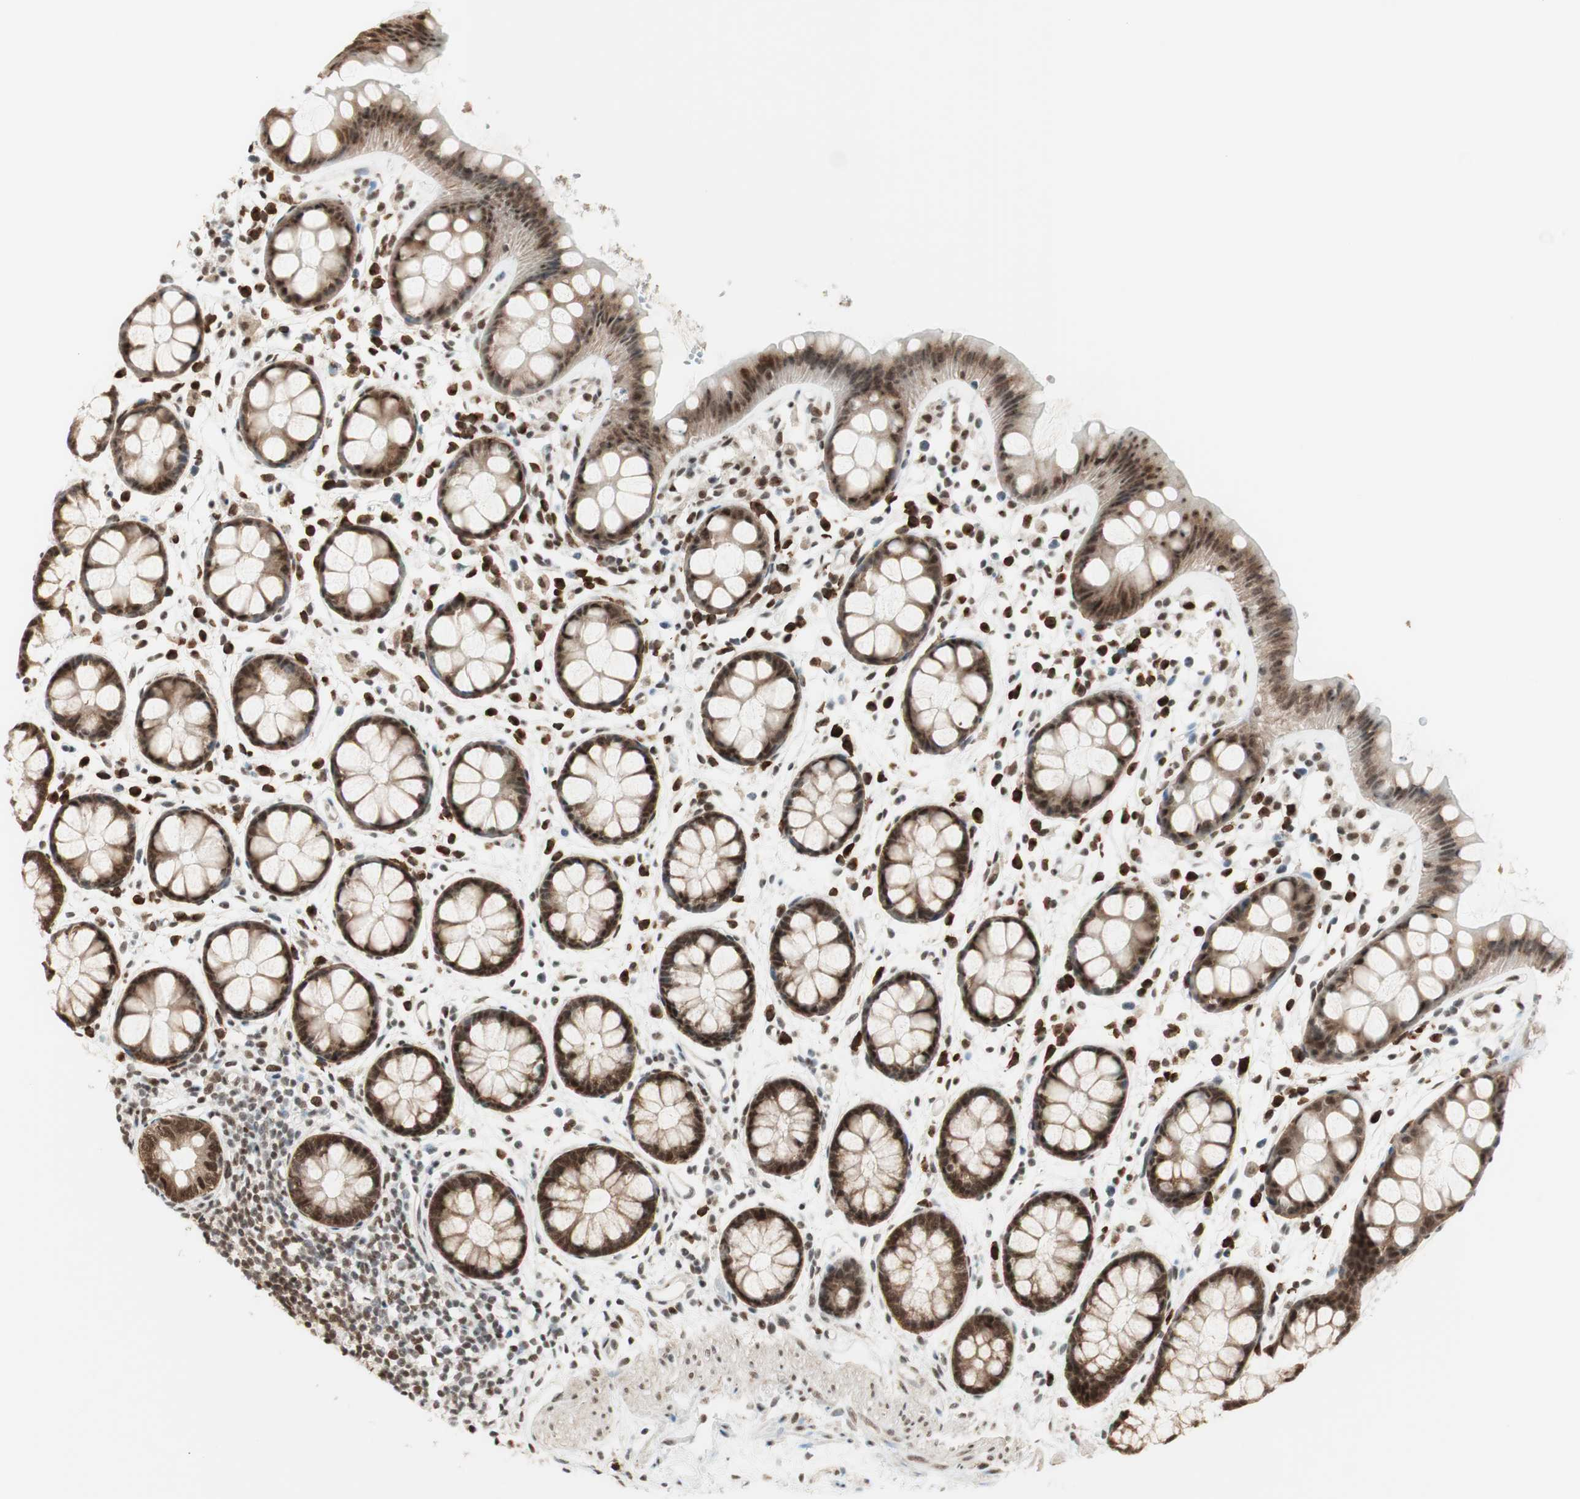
{"staining": {"intensity": "strong", "quantity": ">75%", "location": "cytoplasmic/membranous,nuclear"}, "tissue": "rectum", "cell_type": "Glandular cells", "image_type": "normal", "snomed": [{"axis": "morphology", "description": "Normal tissue, NOS"}, {"axis": "topography", "description": "Rectum"}], "caption": "Immunohistochemistry (IHC) (DAB) staining of benign rectum displays strong cytoplasmic/membranous,nuclear protein staining in approximately >75% of glandular cells. The protein is stained brown, and the nuclei are stained in blue (DAB (3,3'-diaminobenzidine) IHC with brightfield microscopy, high magnification).", "gene": "SMARCE1", "patient": {"sex": "female", "age": 66}}